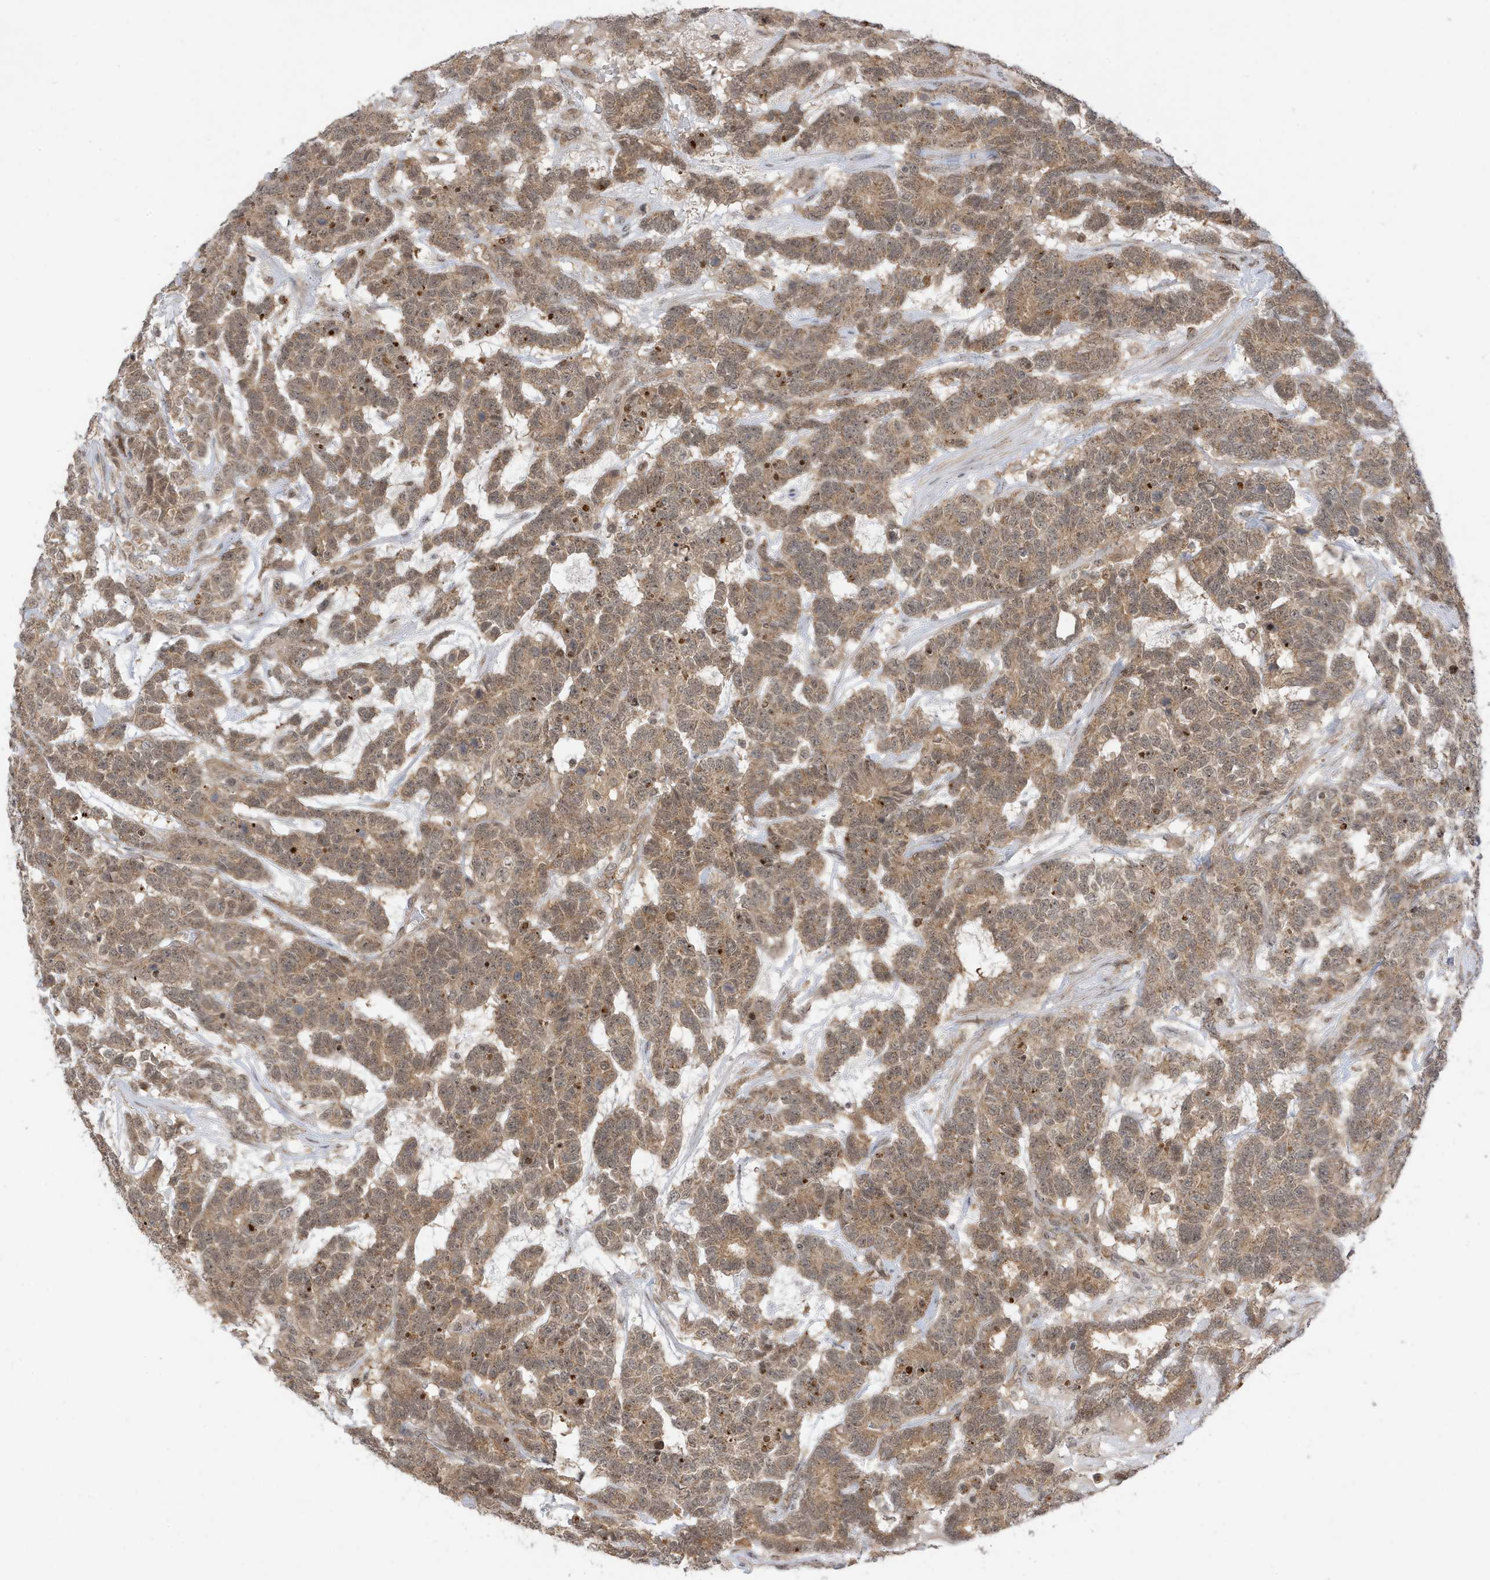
{"staining": {"intensity": "moderate", "quantity": ">75%", "location": "cytoplasmic/membranous,nuclear"}, "tissue": "testis cancer", "cell_type": "Tumor cells", "image_type": "cancer", "snomed": [{"axis": "morphology", "description": "Carcinoma, Embryonal, NOS"}, {"axis": "topography", "description": "Testis"}], "caption": "This photomicrograph exhibits IHC staining of testis cancer, with medium moderate cytoplasmic/membranous and nuclear staining in approximately >75% of tumor cells.", "gene": "TAB3", "patient": {"sex": "male", "age": 26}}